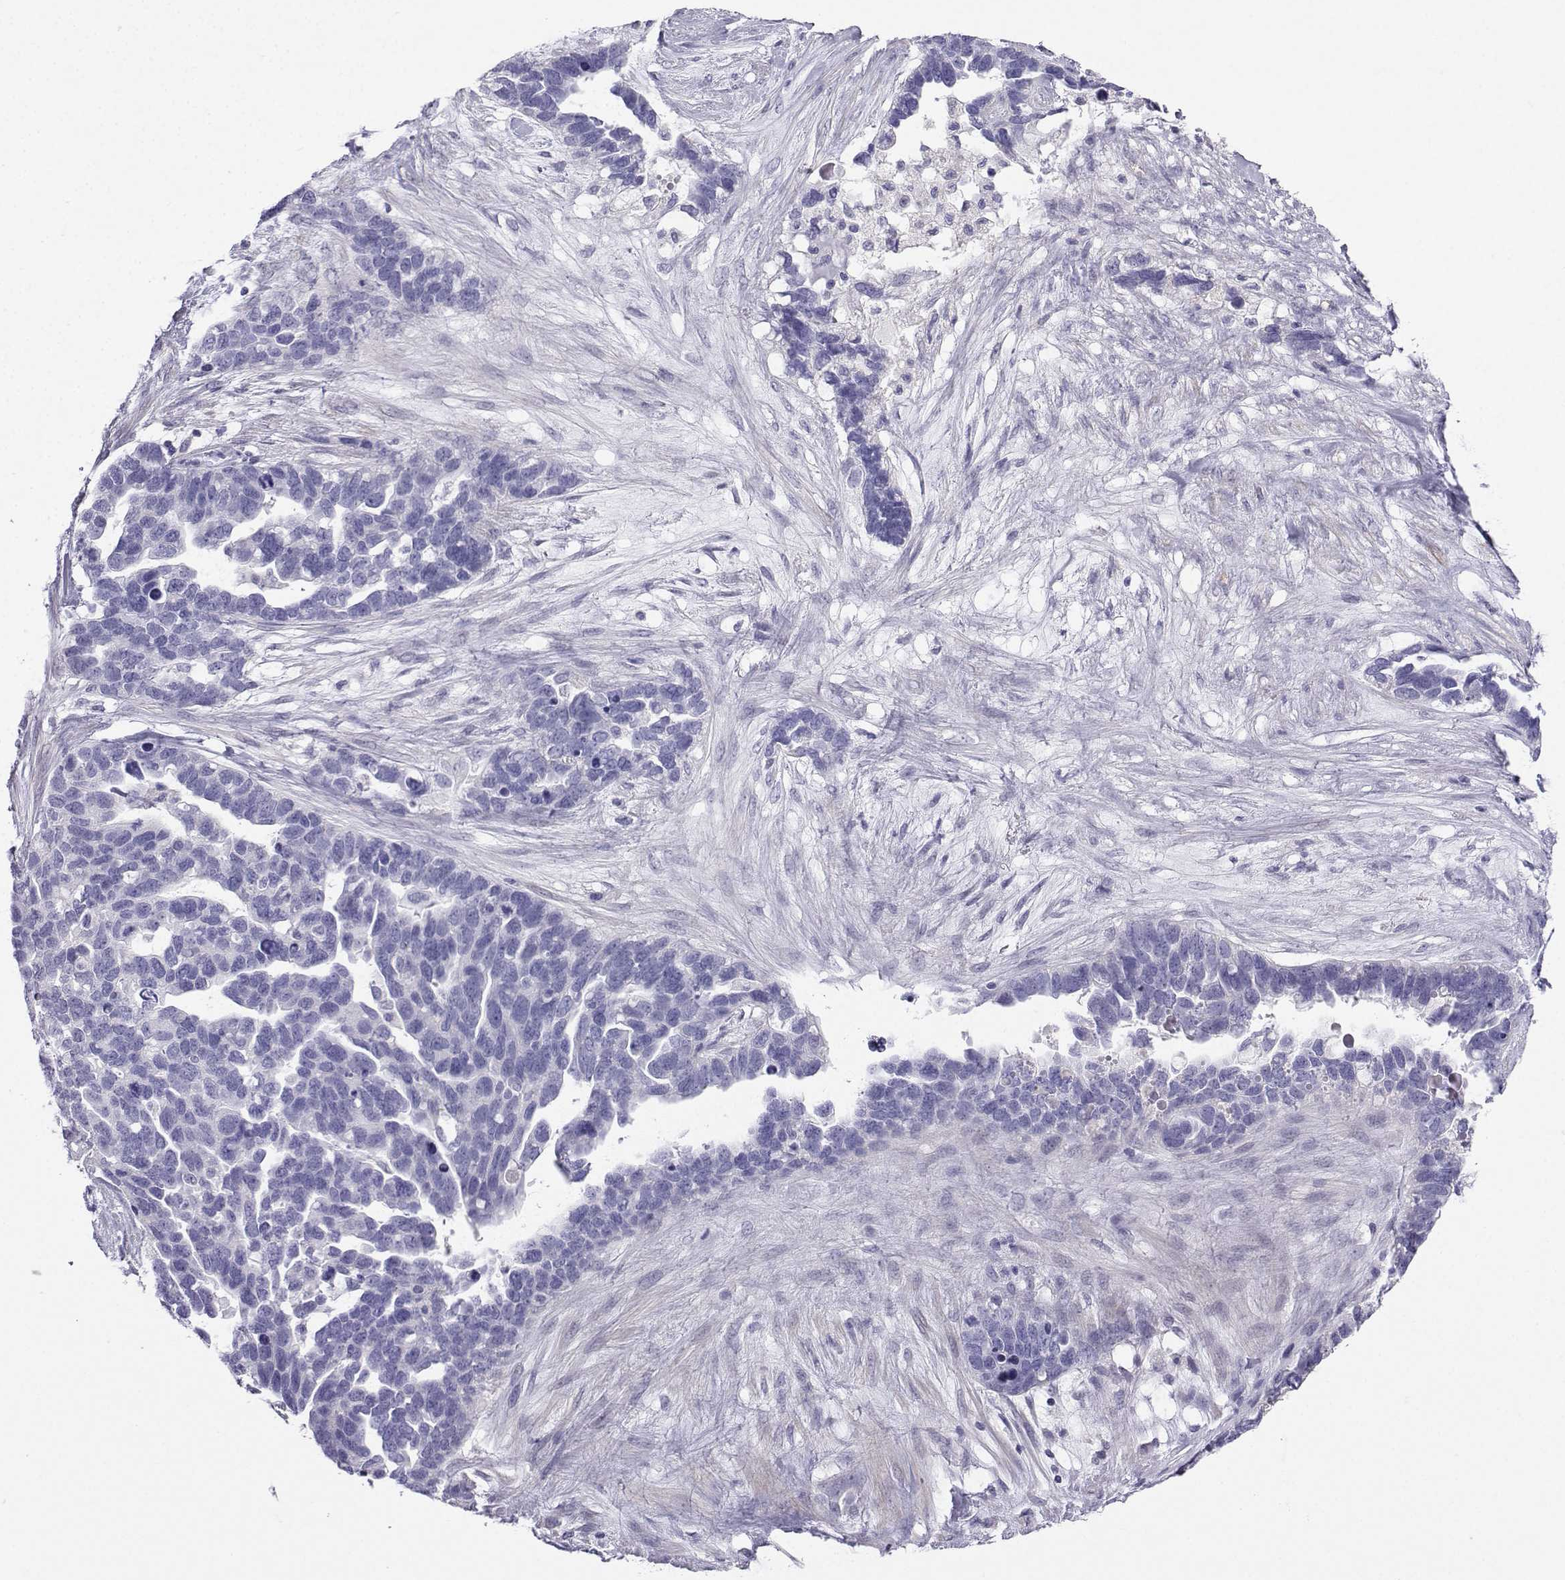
{"staining": {"intensity": "negative", "quantity": "none", "location": "none"}, "tissue": "ovarian cancer", "cell_type": "Tumor cells", "image_type": "cancer", "snomed": [{"axis": "morphology", "description": "Cystadenocarcinoma, serous, NOS"}, {"axis": "topography", "description": "Ovary"}], "caption": "This is an IHC photomicrograph of human ovarian cancer (serous cystadenocarcinoma). There is no staining in tumor cells.", "gene": "FBXO24", "patient": {"sex": "female", "age": 54}}